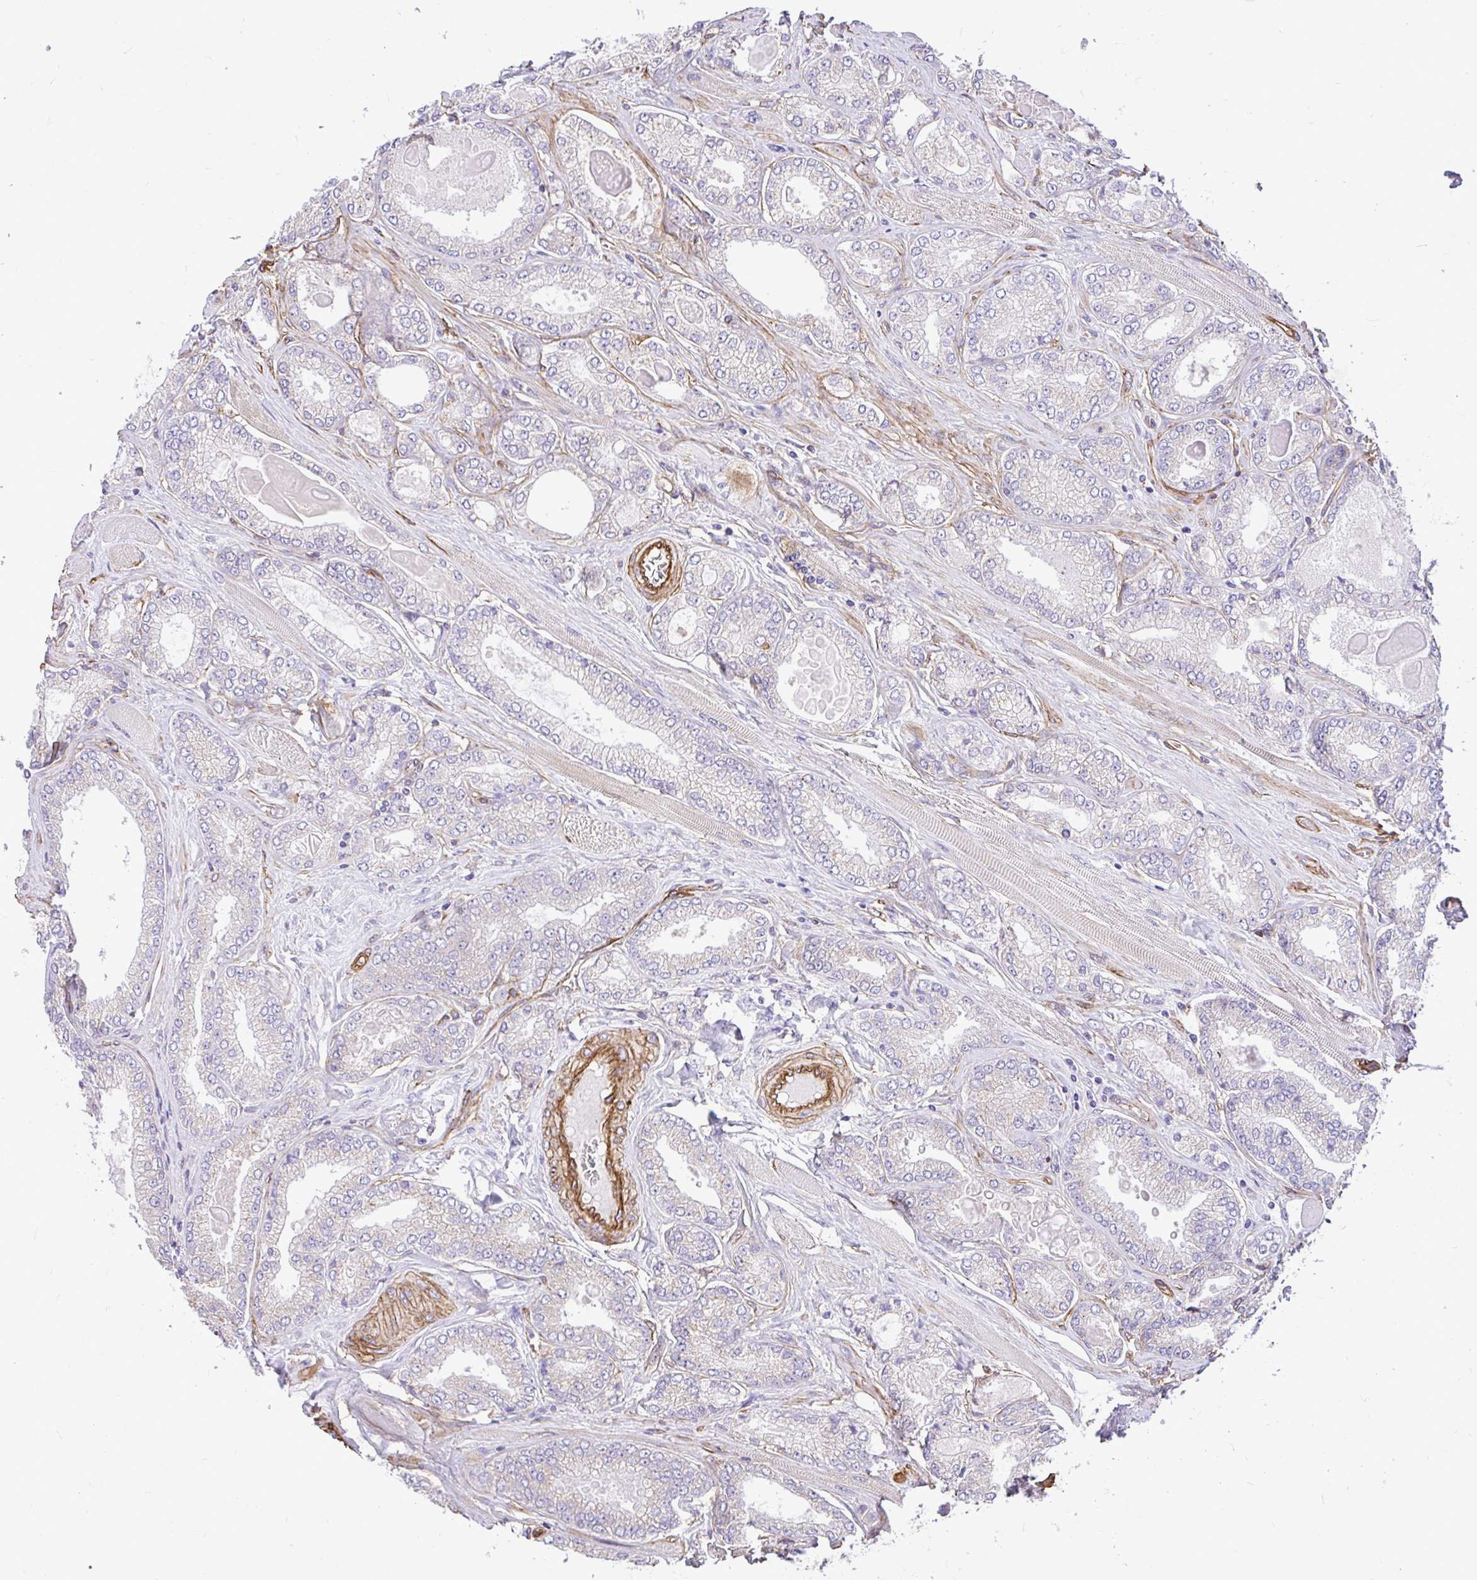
{"staining": {"intensity": "negative", "quantity": "none", "location": "none"}, "tissue": "prostate cancer", "cell_type": "Tumor cells", "image_type": "cancer", "snomed": [{"axis": "morphology", "description": "Adenocarcinoma, High grade"}, {"axis": "topography", "description": "Prostate"}], "caption": "Tumor cells are negative for brown protein staining in prostate cancer. The staining was performed using DAB (3,3'-diaminobenzidine) to visualize the protein expression in brown, while the nuclei were stained in blue with hematoxylin (Magnification: 20x).", "gene": "PTPRK", "patient": {"sex": "male", "age": 68}}